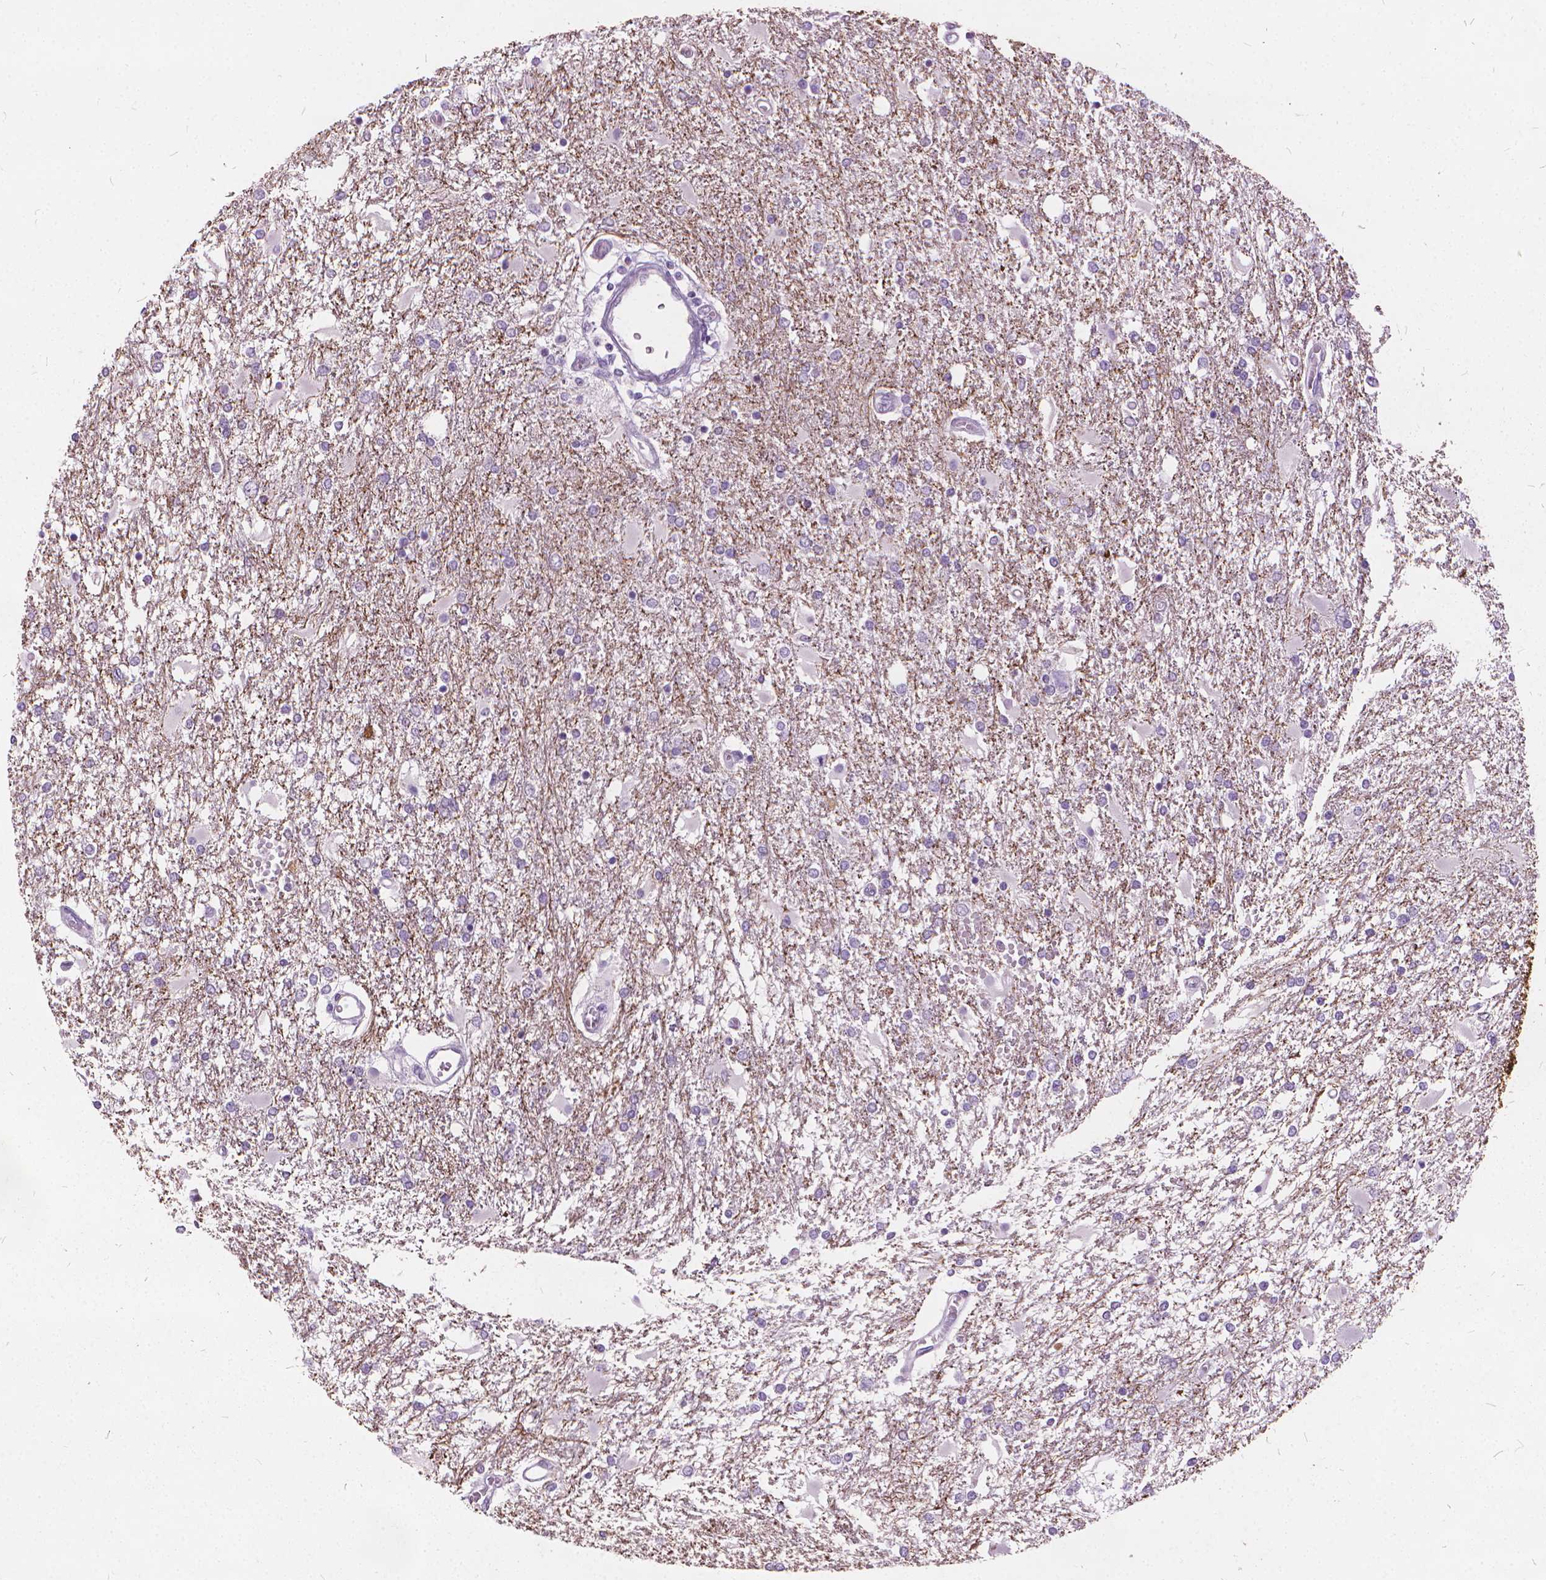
{"staining": {"intensity": "negative", "quantity": "none", "location": "none"}, "tissue": "glioma", "cell_type": "Tumor cells", "image_type": "cancer", "snomed": [{"axis": "morphology", "description": "Glioma, malignant, High grade"}, {"axis": "topography", "description": "Cerebral cortex"}], "caption": "There is no significant staining in tumor cells of malignant glioma (high-grade). Brightfield microscopy of immunohistochemistry stained with DAB (3,3'-diaminobenzidine) (brown) and hematoxylin (blue), captured at high magnification.", "gene": "DNM1", "patient": {"sex": "male", "age": 79}}